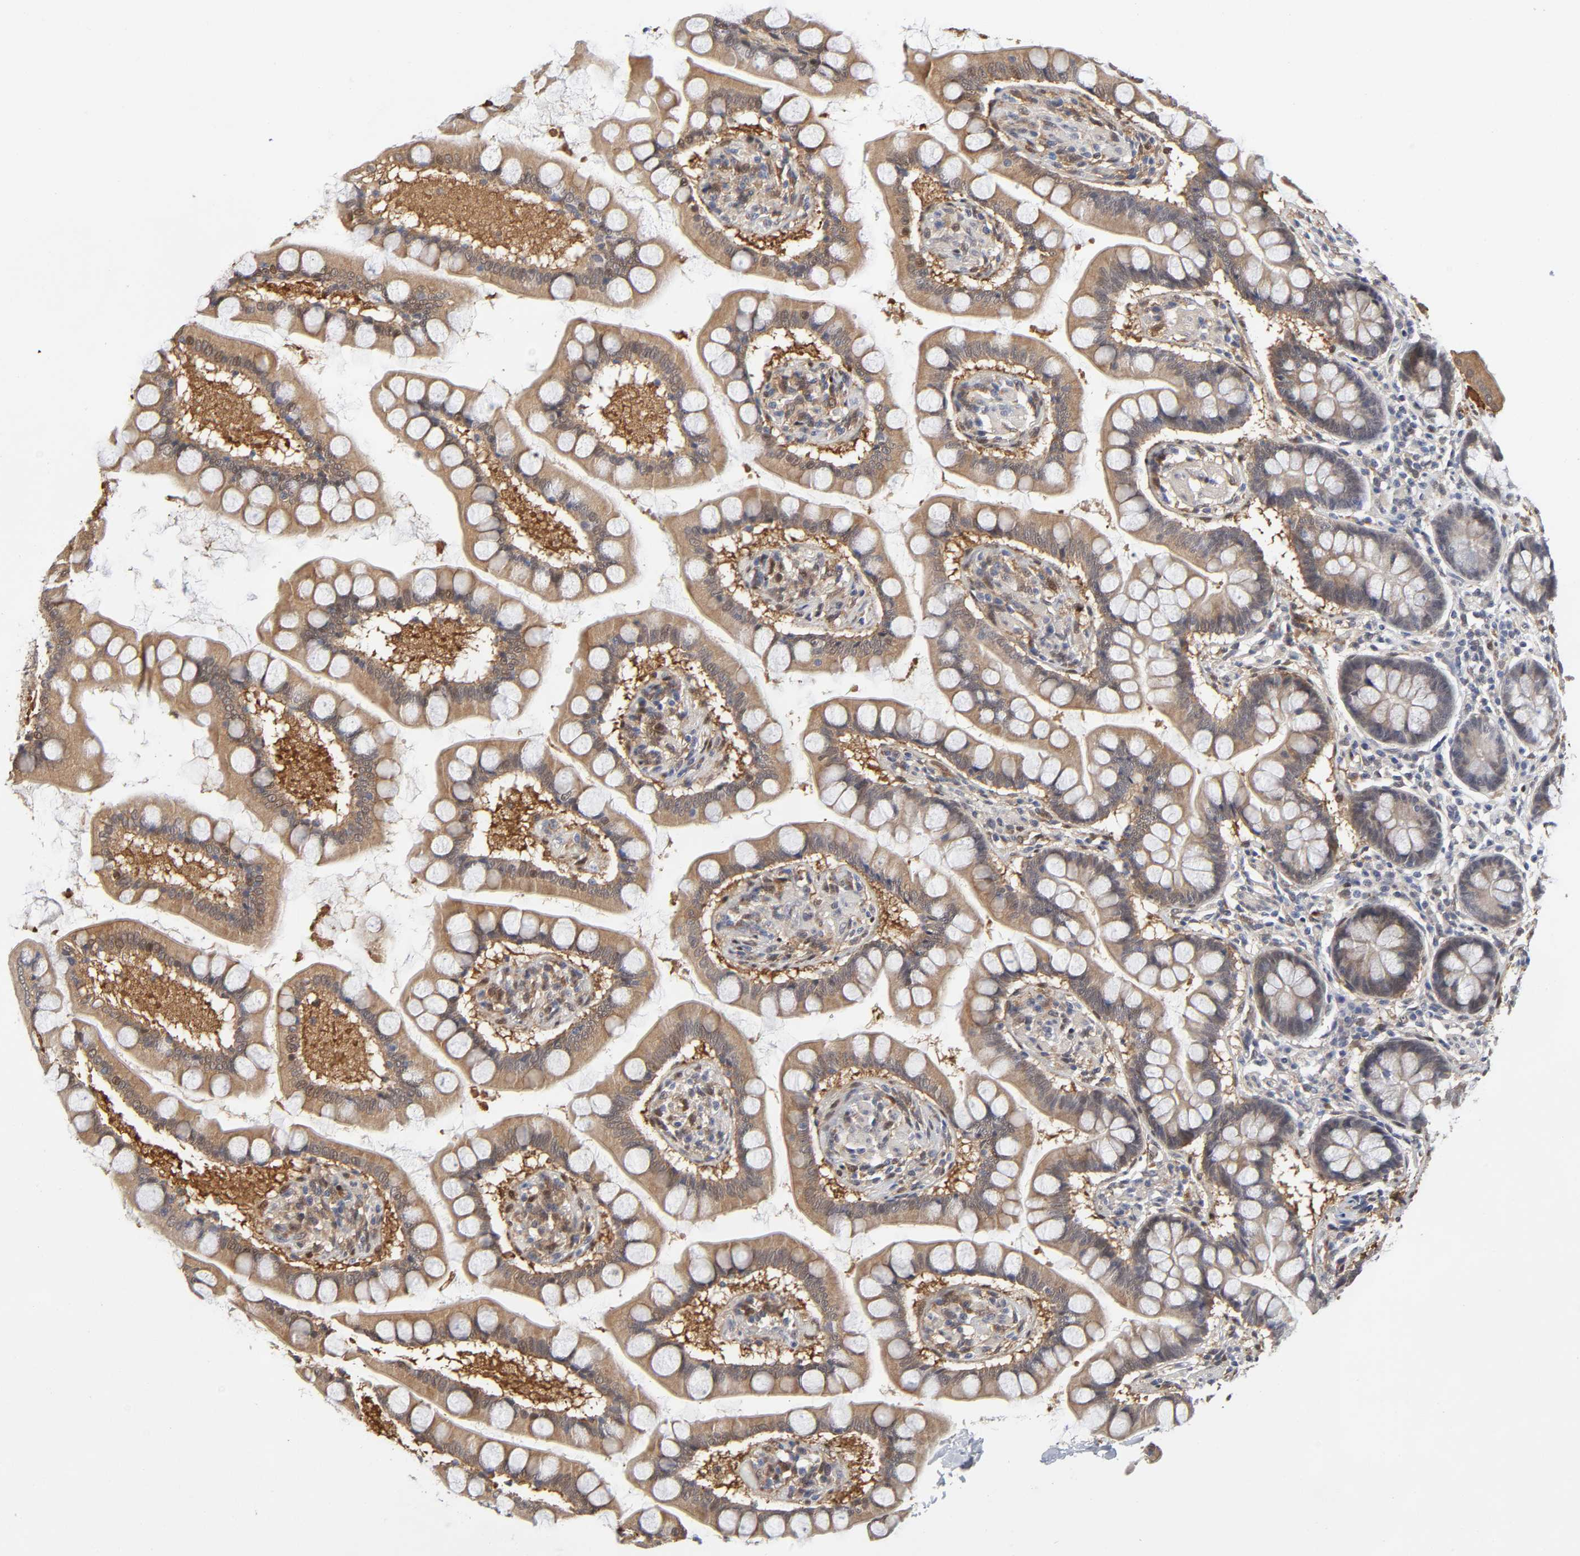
{"staining": {"intensity": "weak", "quantity": ">75%", "location": "cytoplasmic/membranous"}, "tissue": "small intestine", "cell_type": "Glandular cells", "image_type": "normal", "snomed": [{"axis": "morphology", "description": "Normal tissue, NOS"}, {"axis": "topography", "description": "Small intestine"}], "caption": "Immunohistochemistry (IHC) micrograph of benign human small intestine stained for a protein (brown), which reveals low levels of weak cytoplasmic/membranous staining in approximately >75% of glandular cells.", "gene": "PTEN", "patient": {"sex": "male", "age": 41}}